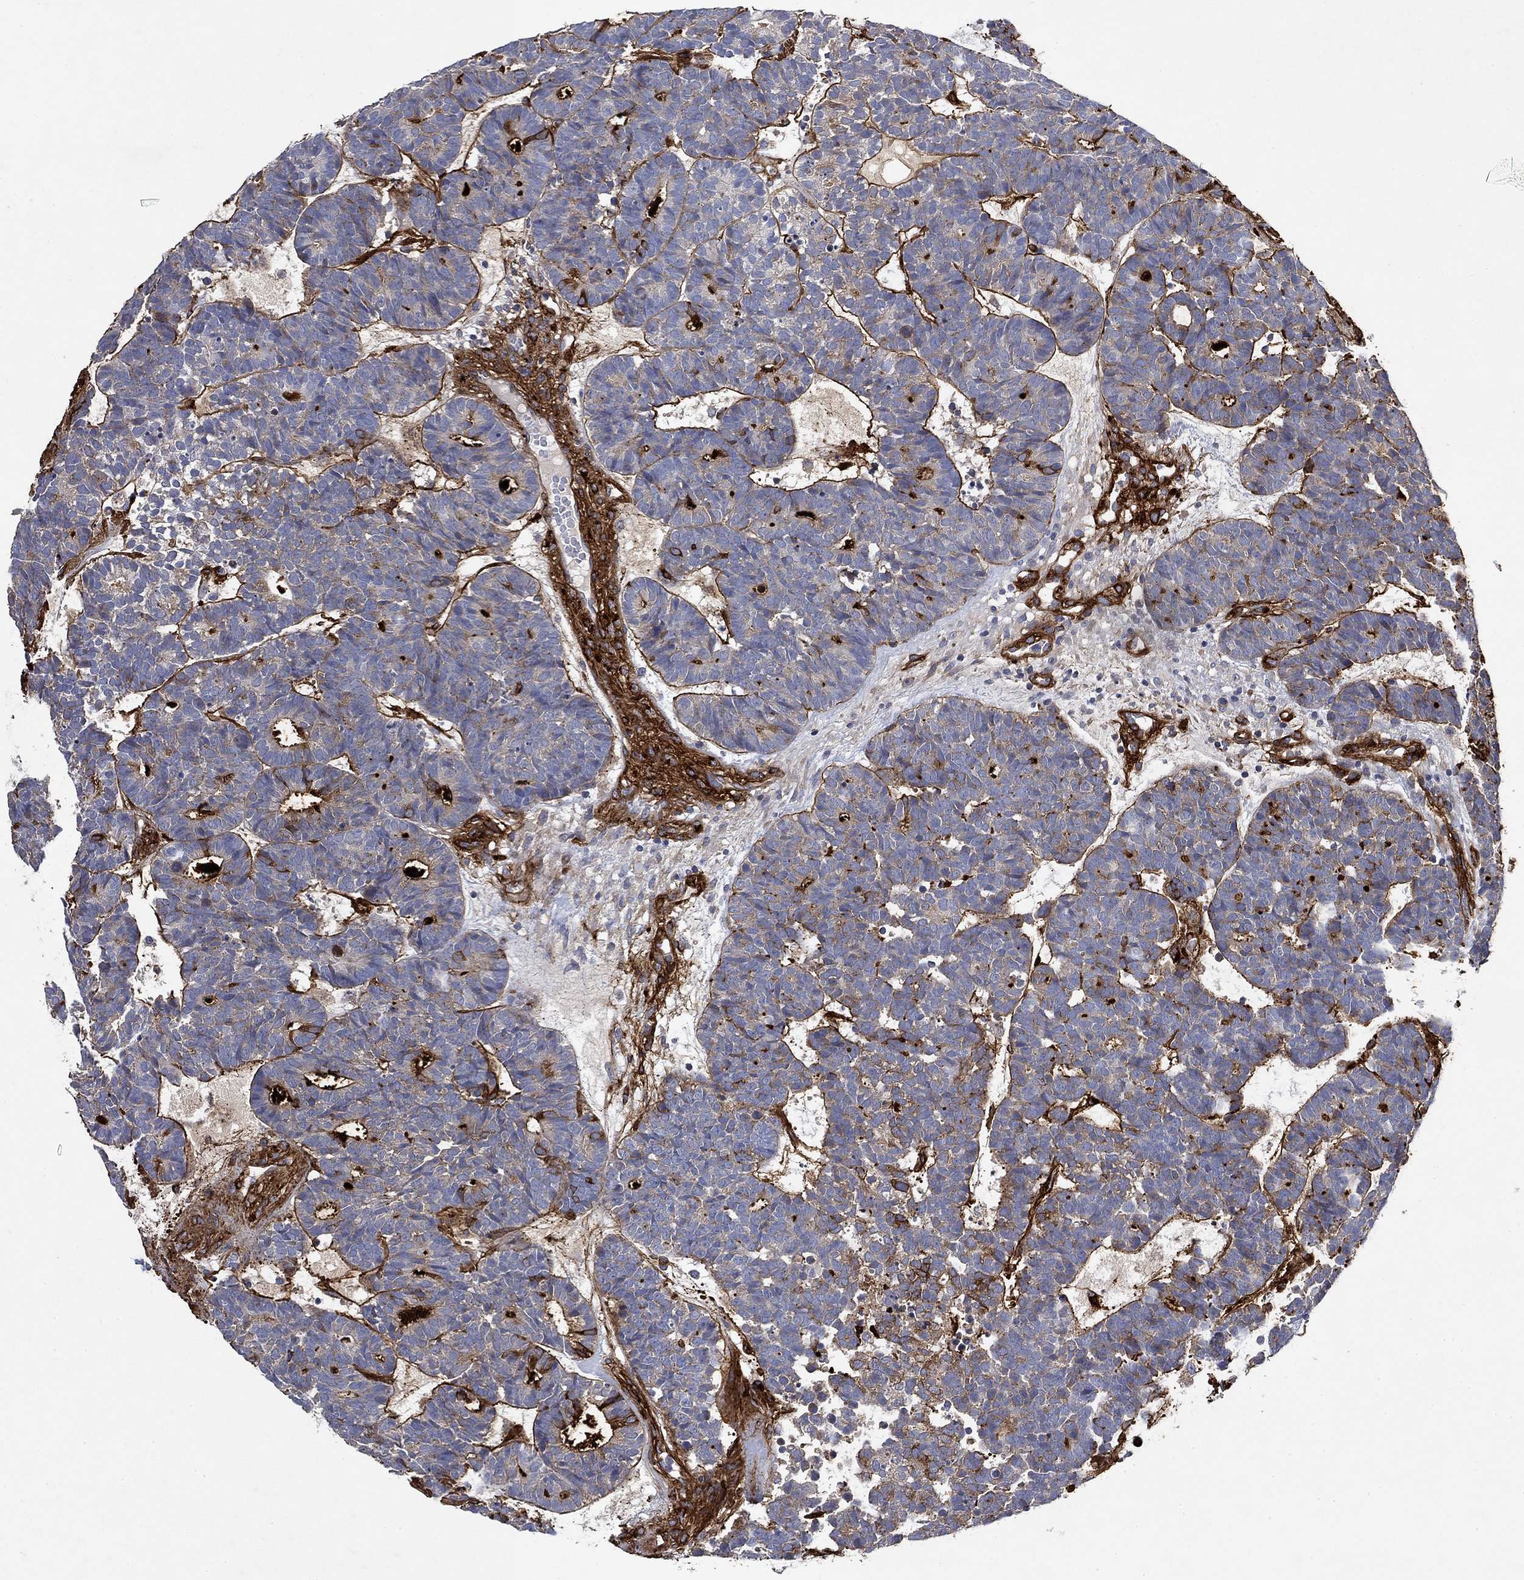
{"staining": {"intensity": "negative", "quantity": "none", "location": "none"}, "tissue": "head and neck cancer", "cell_type": "Tumor cells", "image_type": "cancer", "snomed": [{"axis": "morphology", "description": "Adenocarcinoma, NOS"}, {"axis": "topography", "description": "Head-Neck"}], "caption": "Head and neck adenocarcinoma stained for a protein using immunohistochemistry shows no expression tumor cells.", "gene": "COL4A2", "patient": {"sex": "female", "age": 81}}